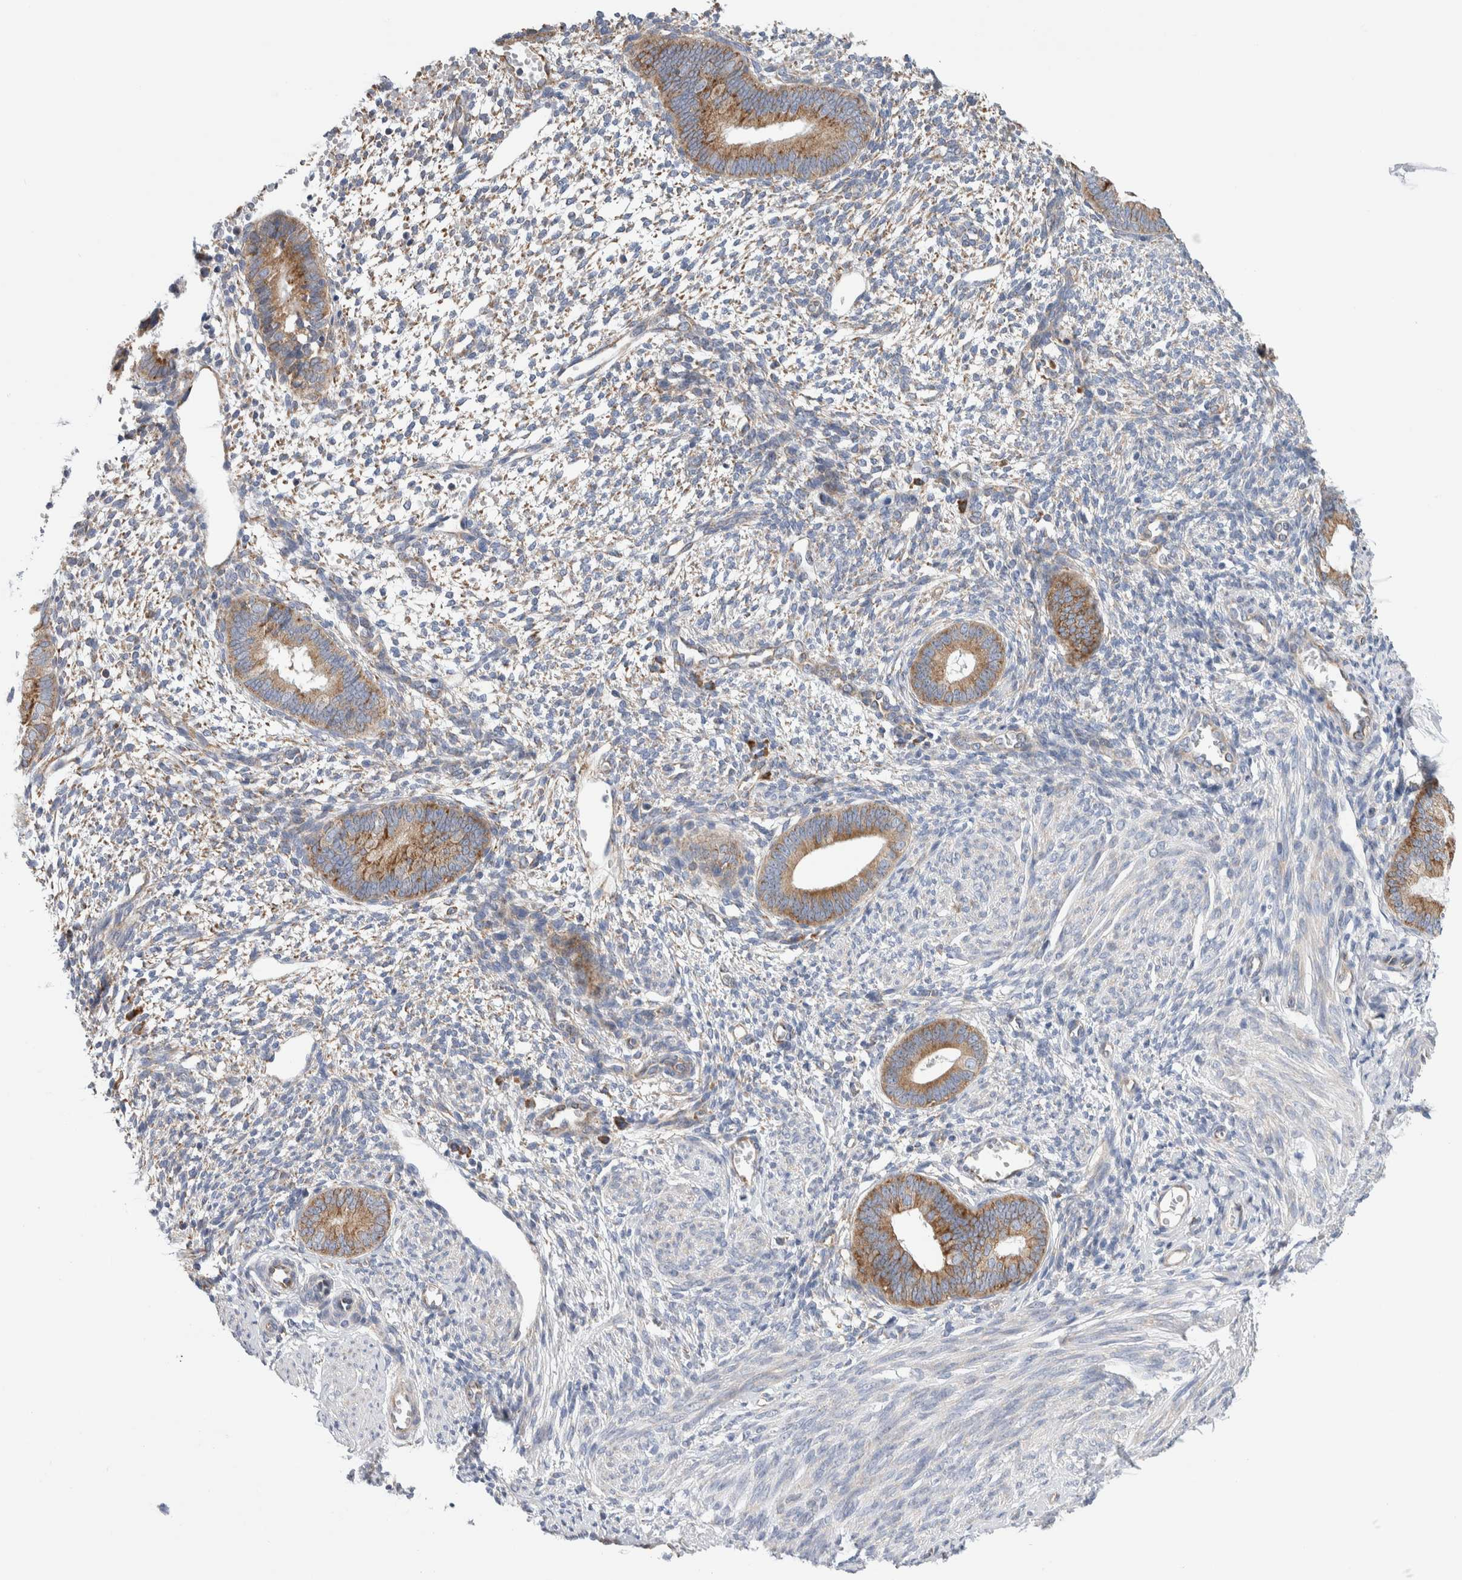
{"staining": {"intensity": "weak", "quantity": "<25%", "location": "cytoplasmic/membranous"}, "tissue": "endometrium", "cell_type": "Cells in endometrial stroma", "image_type": "normal", "snomed": [{"axis": "morphology", "description": "Normal tissue, NOS"}, {"axis": "topography", "description": "Endometrium"}], "caption": "DAB immunohistochemical staining of unremarkable human endometrium displays no significant staining in cells in endometrial stroma. The staining was performed using DAB to visualize the protein expression in brown, while the nuclei were stained in blue with hematoxylin (Magnification: 20x).", "gene": "RACK1", "patient": {"sex": "female", "age": 46}}